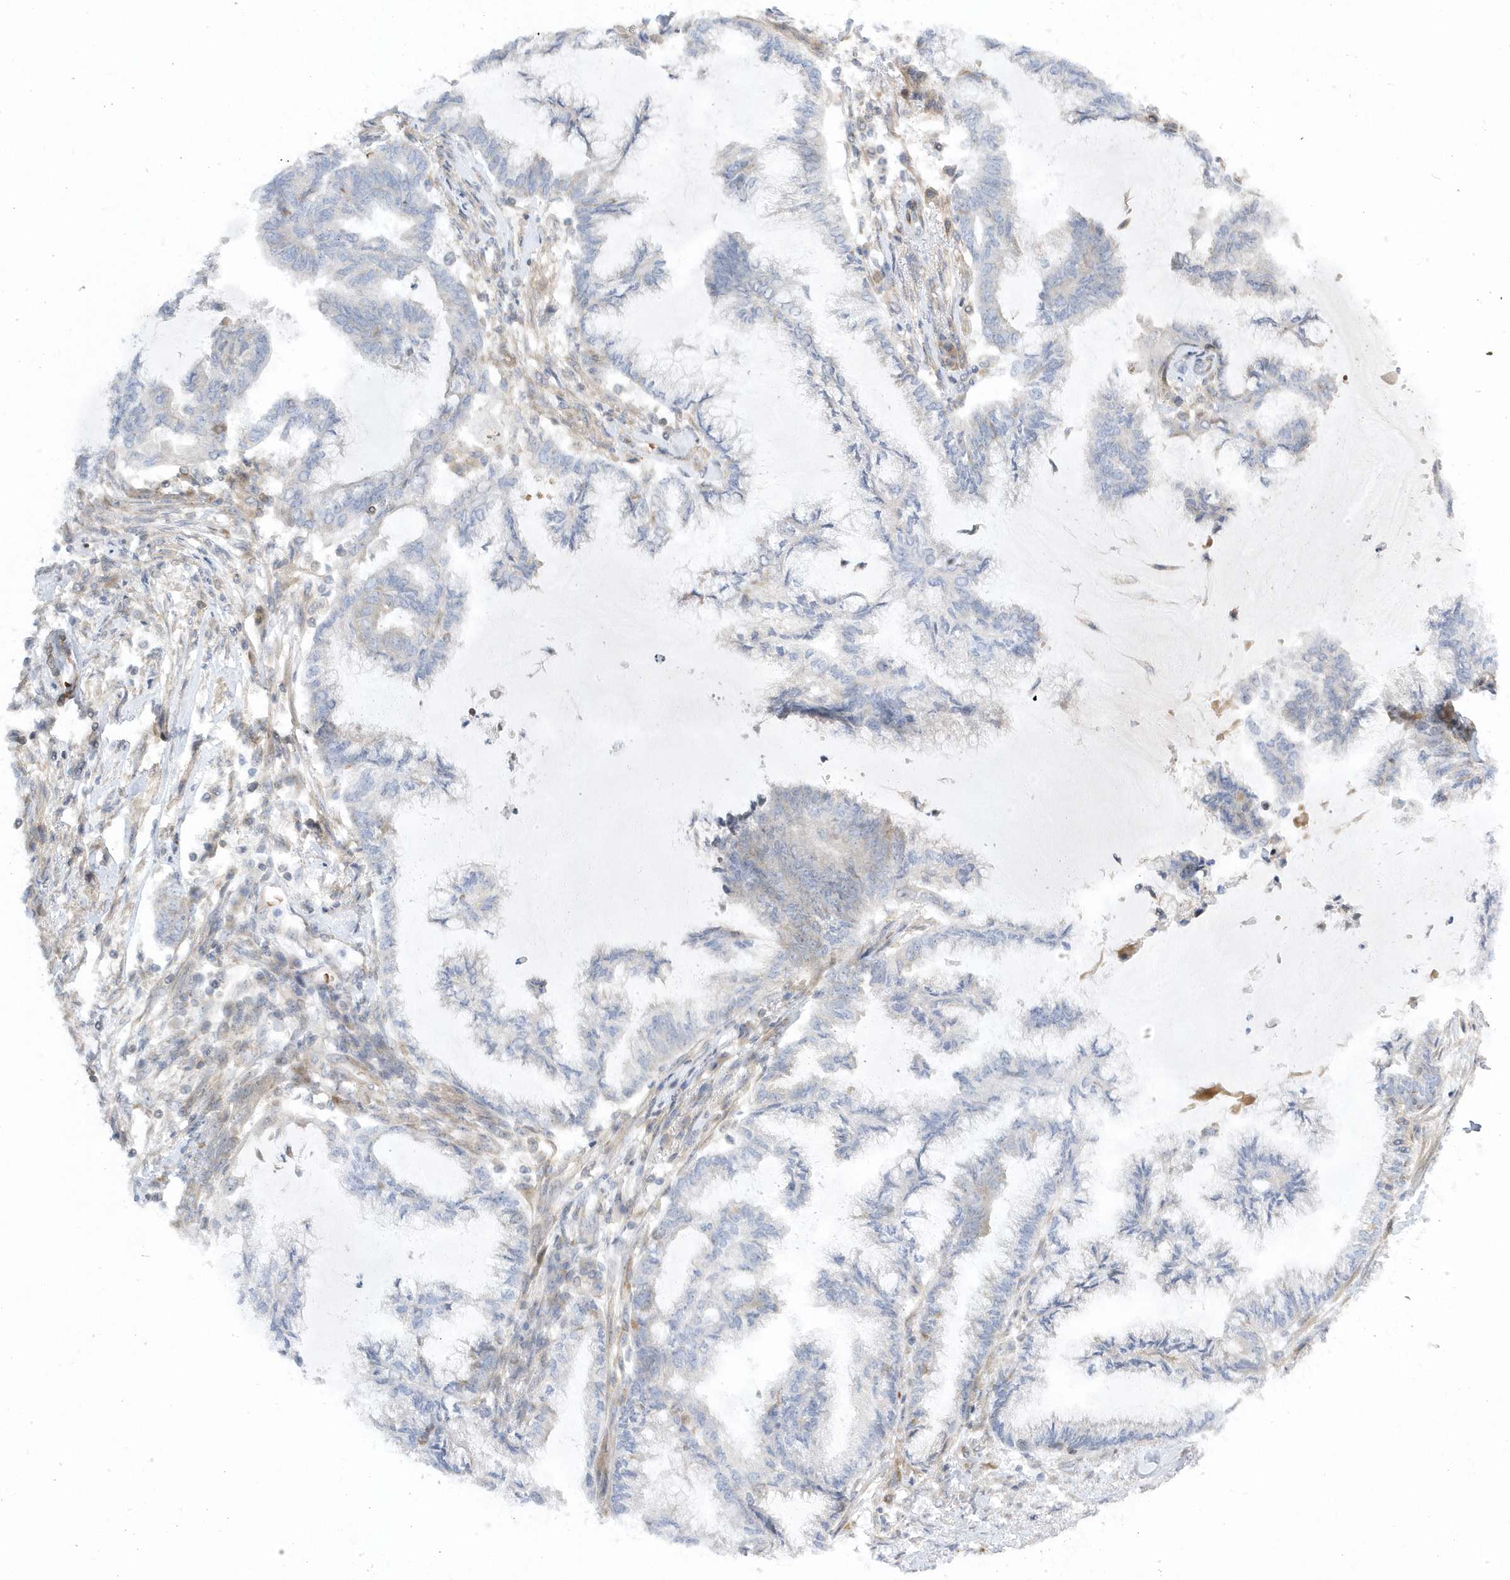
{"staining": {"intensity": "negative", "quantity": "none", "location": "none"}, "tissue": "endometrial cancer", "cell_type": "Tumor cells", "image_type": "cancer", "snomed": [{"axis": "morphology", "description": "Adenocarcinoma, NOS"}, {"axis": "topography", "description": "Endometrium"}], "caption": "The IHC image has no significant expression in tumor cells of endometrial cancer tissue. The staining was performed using DAB to visualize the protein expression in brown, while the nuclei were stained in blue with hematoxylin (Magnification: 20x).", "gene": "MAP7D3", "patient": {"sex": "female", "age": 86}}